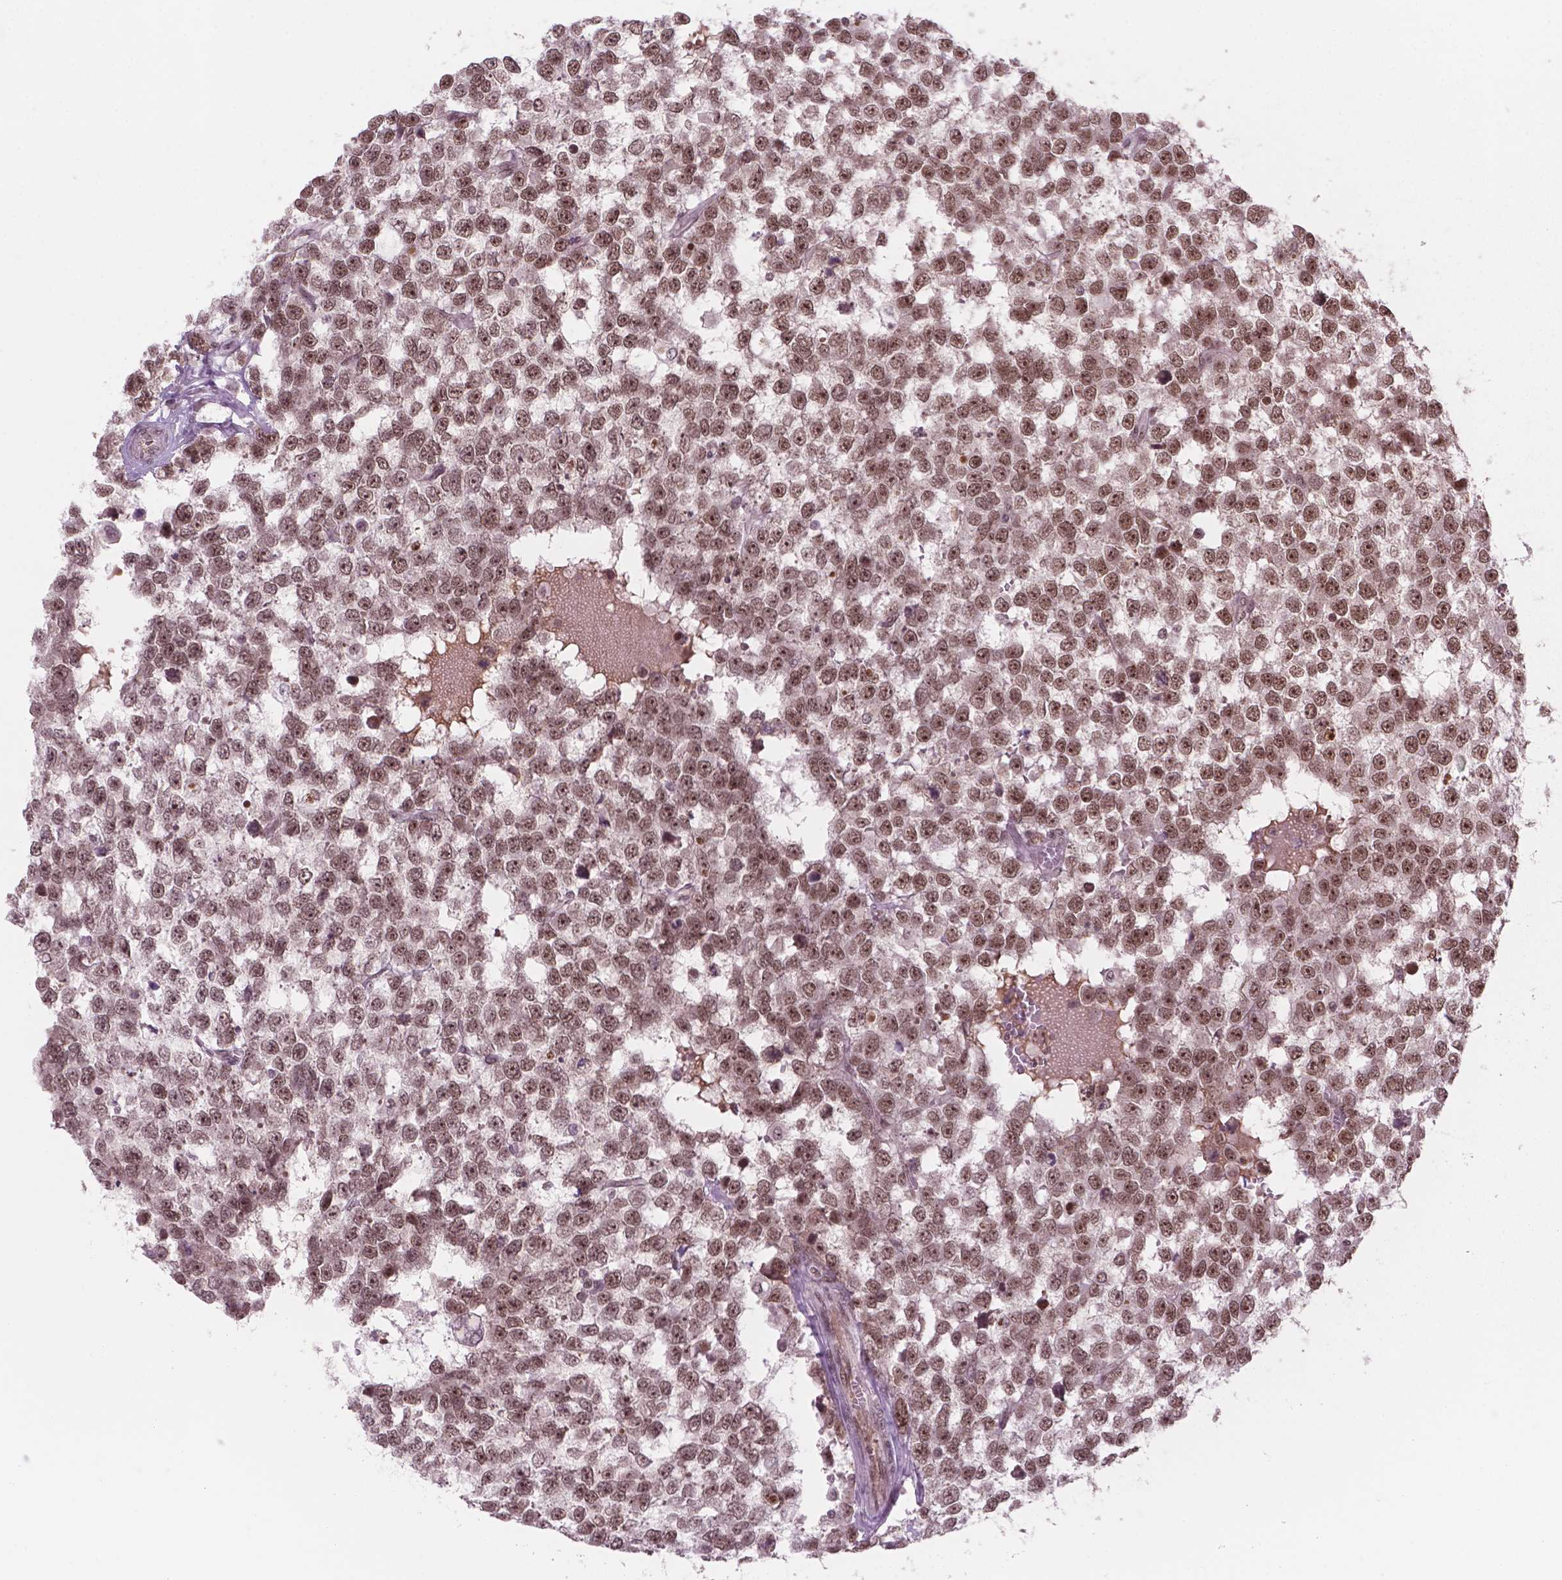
{"staining": {"intensity": "moderate", "quantity": ">75%", "location": "nuclear"}, "tissue": "testis cancer", "cell_type": "Tumor cells", "image_type": "cancer", "snomed": [{"axis": "morphology", "description": "Normal tissue, NOS"}, {"axis": "morphology", "description": "Seminoma, NOS"}, {"axis": "topography", "description": "Testis"}, {"axis": "topography", "description": "Epididymis"}], "caption": "Tumor cells reveal moderate nuclear staining in approximately >75% of cells in testis seminoma. (DAB (3,3'-diaminobenzidine) IHC, brown staining for protein, blue staining for nuclei).", "gene": "POLR2E", "patient": {"sex": "male", "age": 34}}